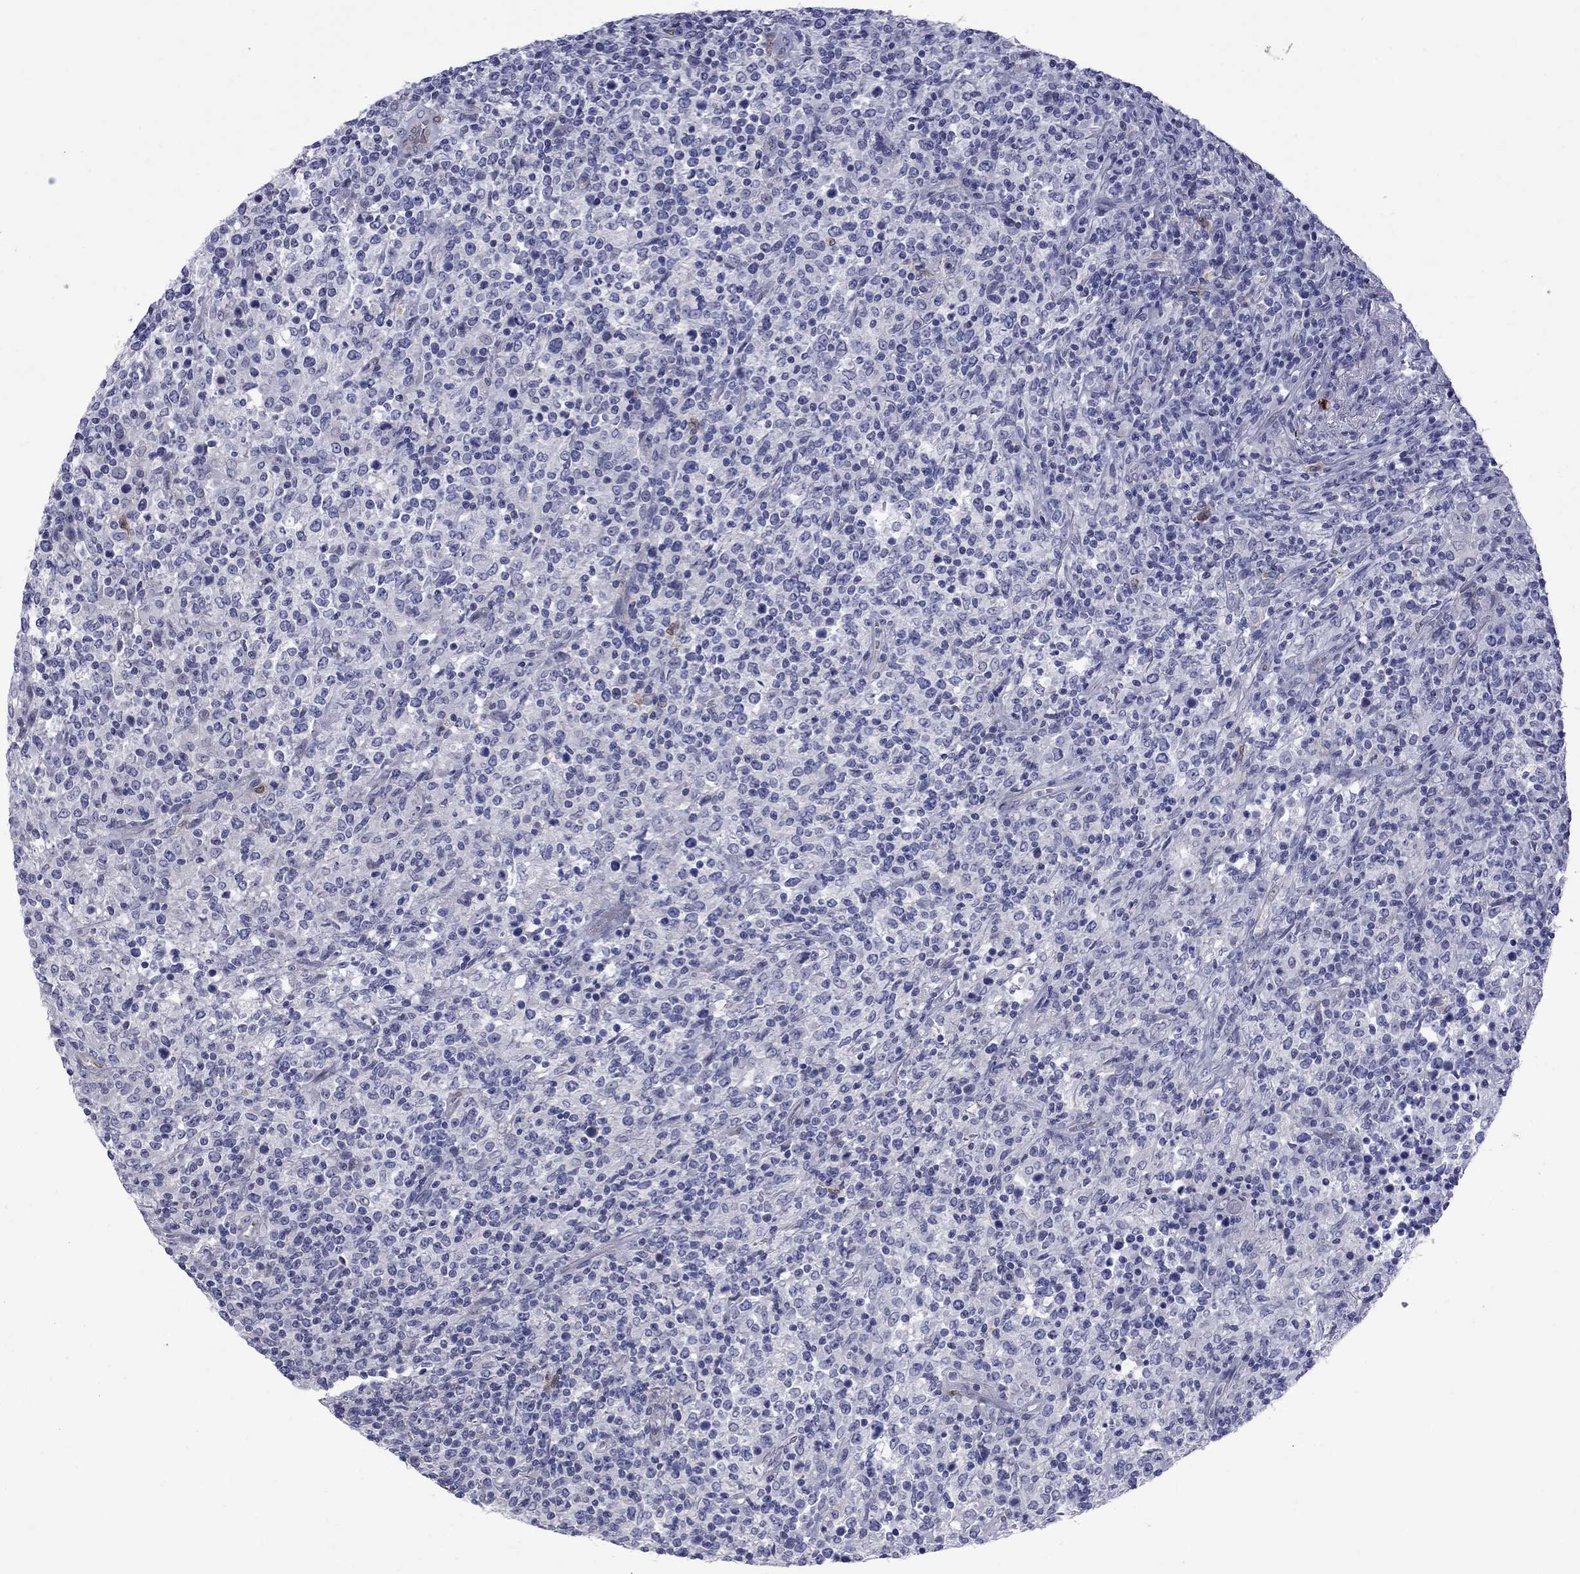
{"staining": {"intensity": "negative", "quantity": "none", "location": "none"}, "tissue": "lymphoma", "cell_type": "Tumor cells", "image_type": "cancer", "snomed": [{"axis": "morphology", "description": "Malignant lymphoma, non-Hodgkin's type, High grade"}, {"axis": "topography", "description": "Lung"}], "caption": "IHC micrograph of human high-grade malignant lymphoma, non-Hodgkin's type stained for a protein (brown), which demonstrates no positivity in tumor cells.", "gene": "CTNNBIP1", "patient": {"sex": "male", "age": 79}}